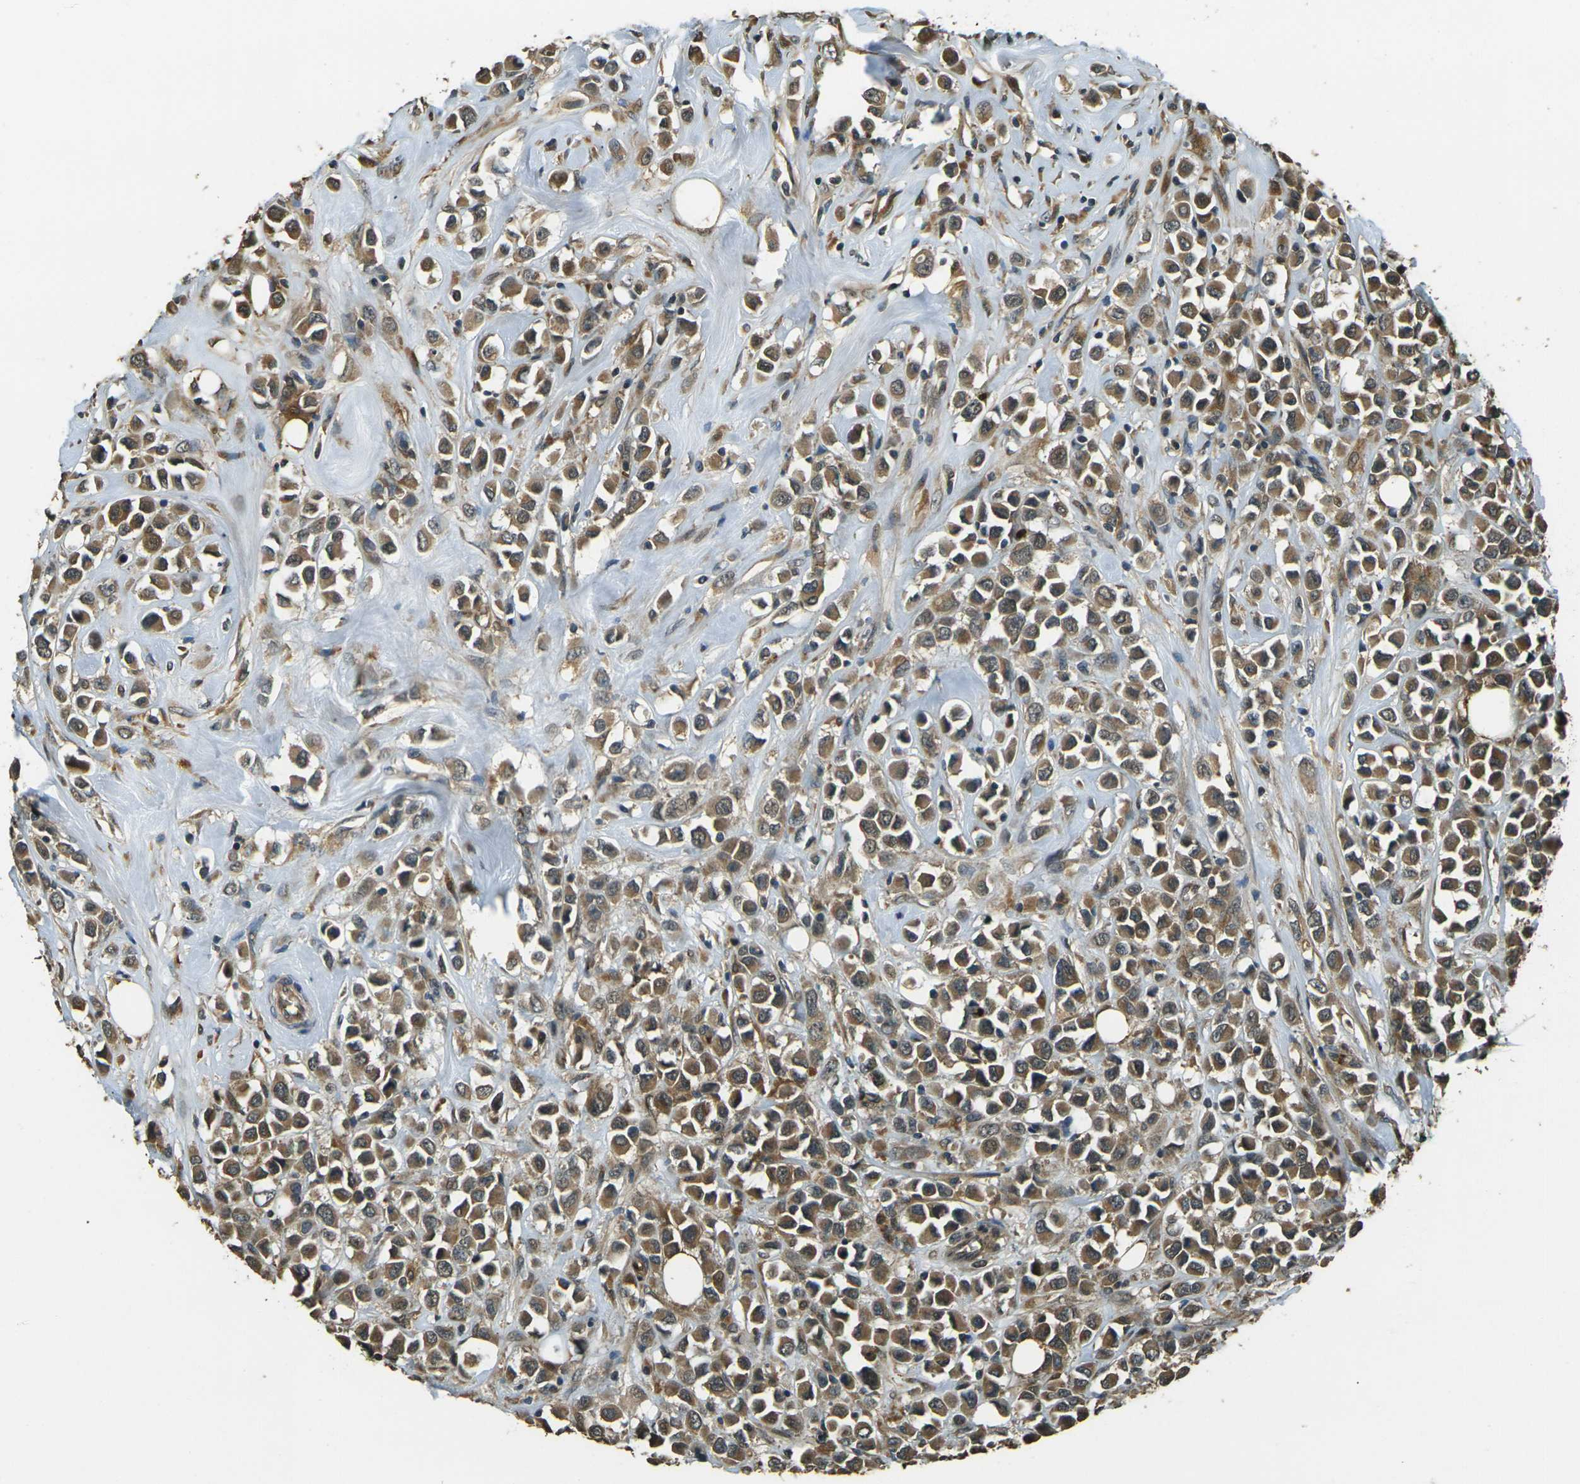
{"staining": {"intensity": "moderate", "quantity": ">75%", "location": "cytoplasmic/membranous"}, "tissue": "breast cancer", "cell_type": "Tumor cells", "image_type": "cancer", "snomed": [{"axis": "morphology", "description": "Duct carcinoma"}, {"axis": "topography", "description": "Breast"}], "caption": "Protein staining shows moderate cytoplasmic/membranous positivity in about >75% of tumor cells in breast cancer. Immunohistochemistry (ihc) stains the protein of interest in brown and the nuclei are stained blue.", "gene": "TOR1A", "patient": {"sex": "female", "age": 61}}